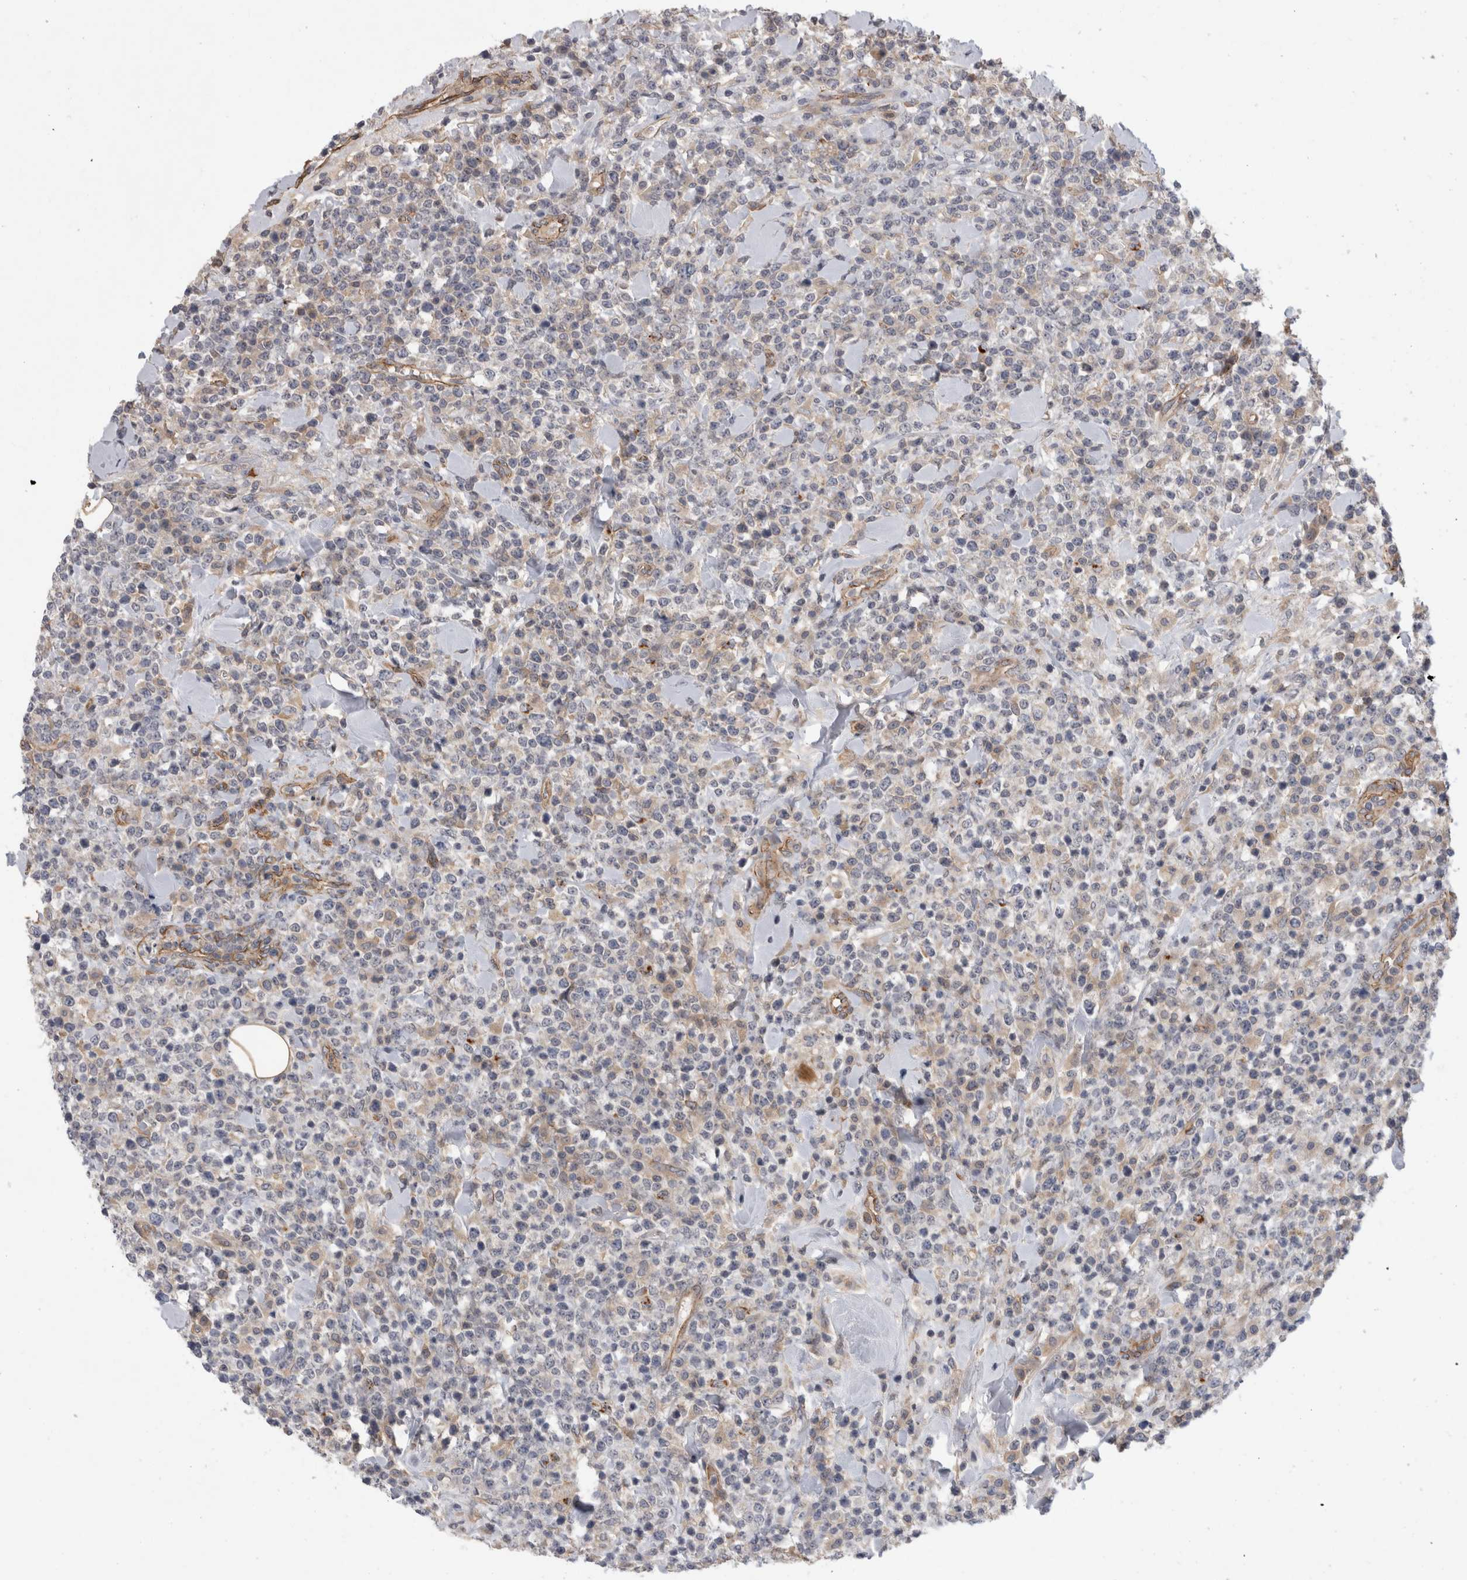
{"staining": {"intensity": "negative", "quantity": "none", "location": "none"}, "tissue": "lymphoma", "cell_type": "Tumor cells", "image_type": "cancer", "snomed": [{"axis": "morphology", "description": "Malignant lymphoma, non-Hodgkin's type, High grade"}, {"axis": "topography", "description": "Colon"}], "caption": "There is no significant staining in tumor cells of lymphoma.", "gene": "ANKFY1", "patient": {"sex": "female", "age": 53}}